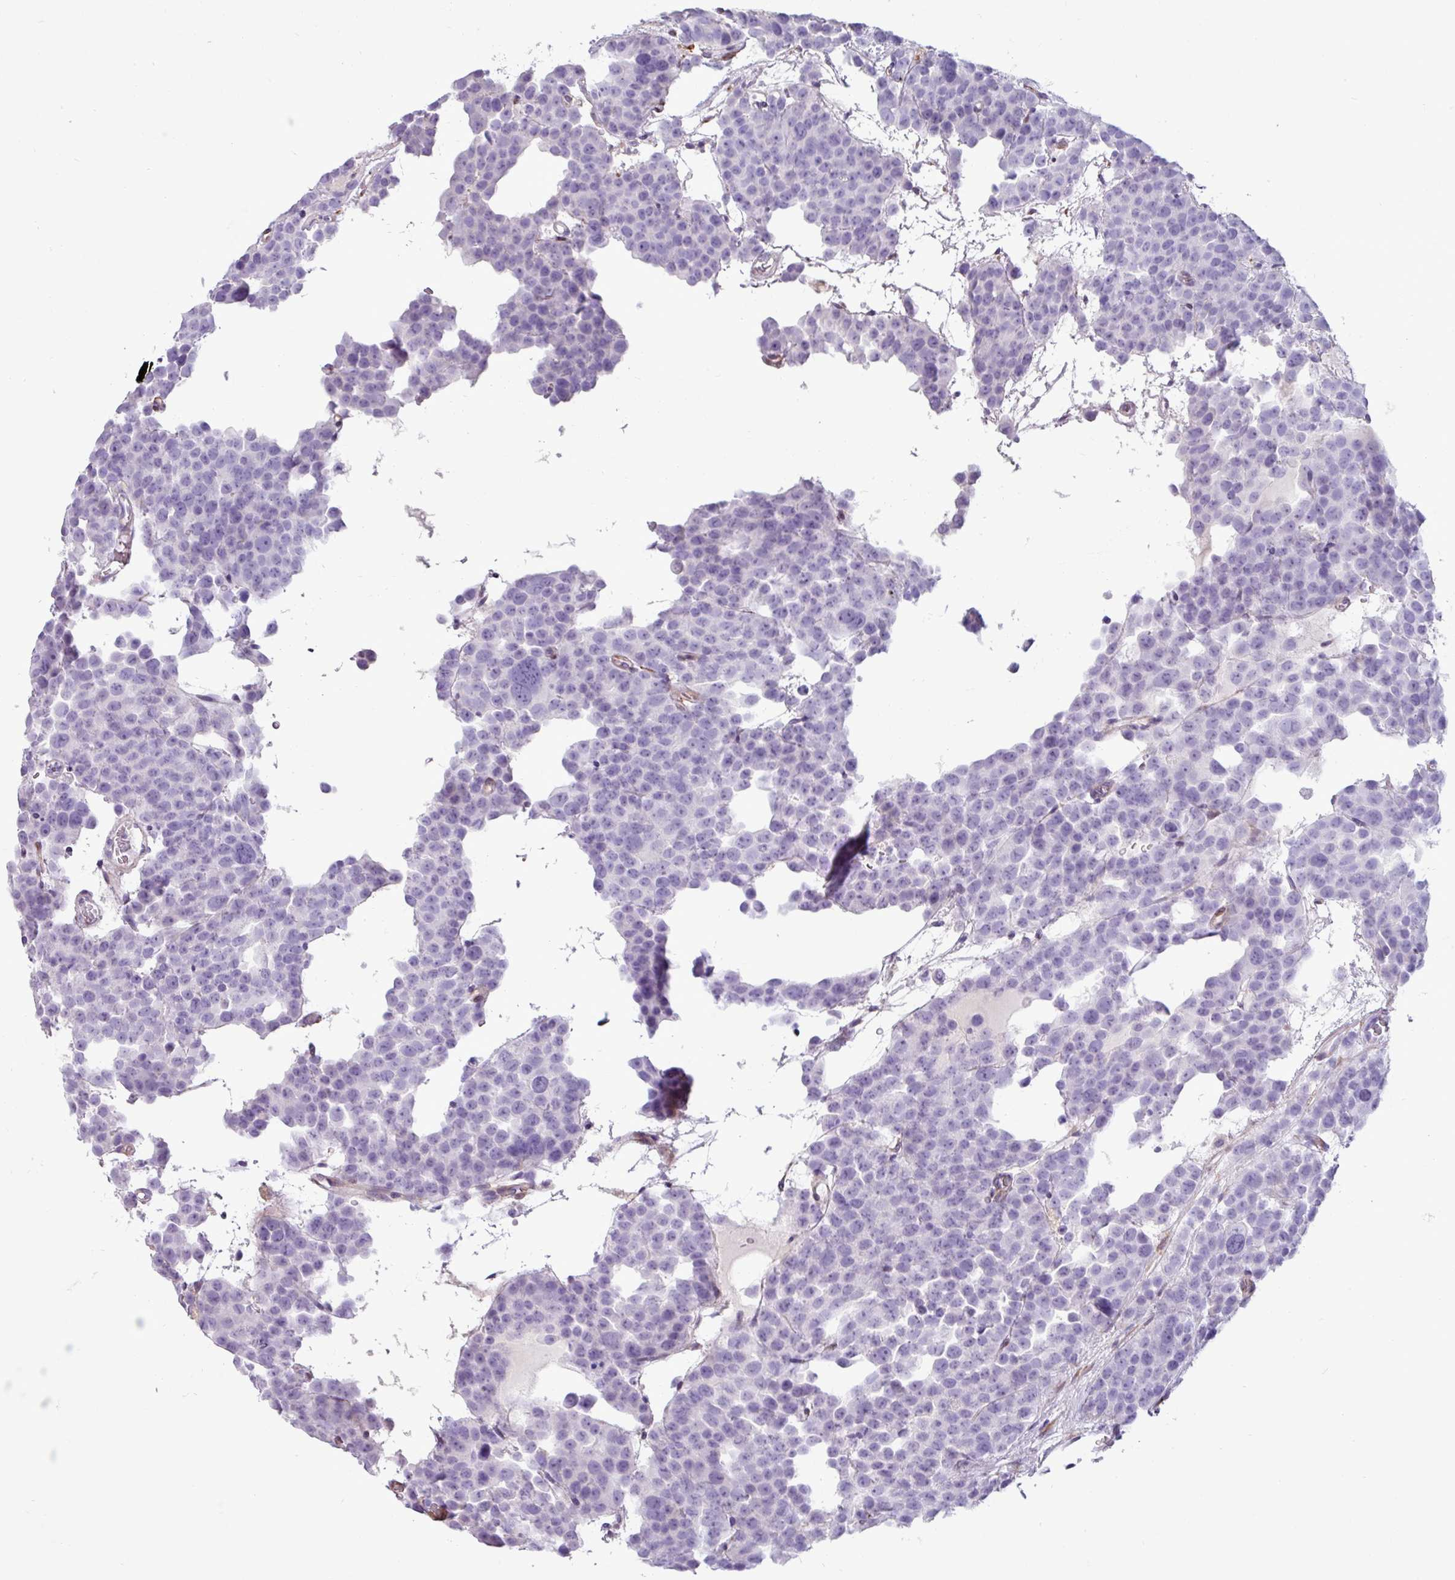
{"staining": {"intensity": "negative", "quantity": "none", "location": "none"}, "tissue": "testis cancer", "cell_type": "Tumor cells", "image_type": "cancer", "snomed": [{"axis": "morphology", "description": "Seminoma, NOS"}, {"axis": "topography", "description": "Testis"}], "caption": "An IHC micrograph of testis cancer is shown. There is no staining in tumor cells of testis cancer.", "gene": "PPP1R35", "patient": {"sex": "male", "age": 71}}